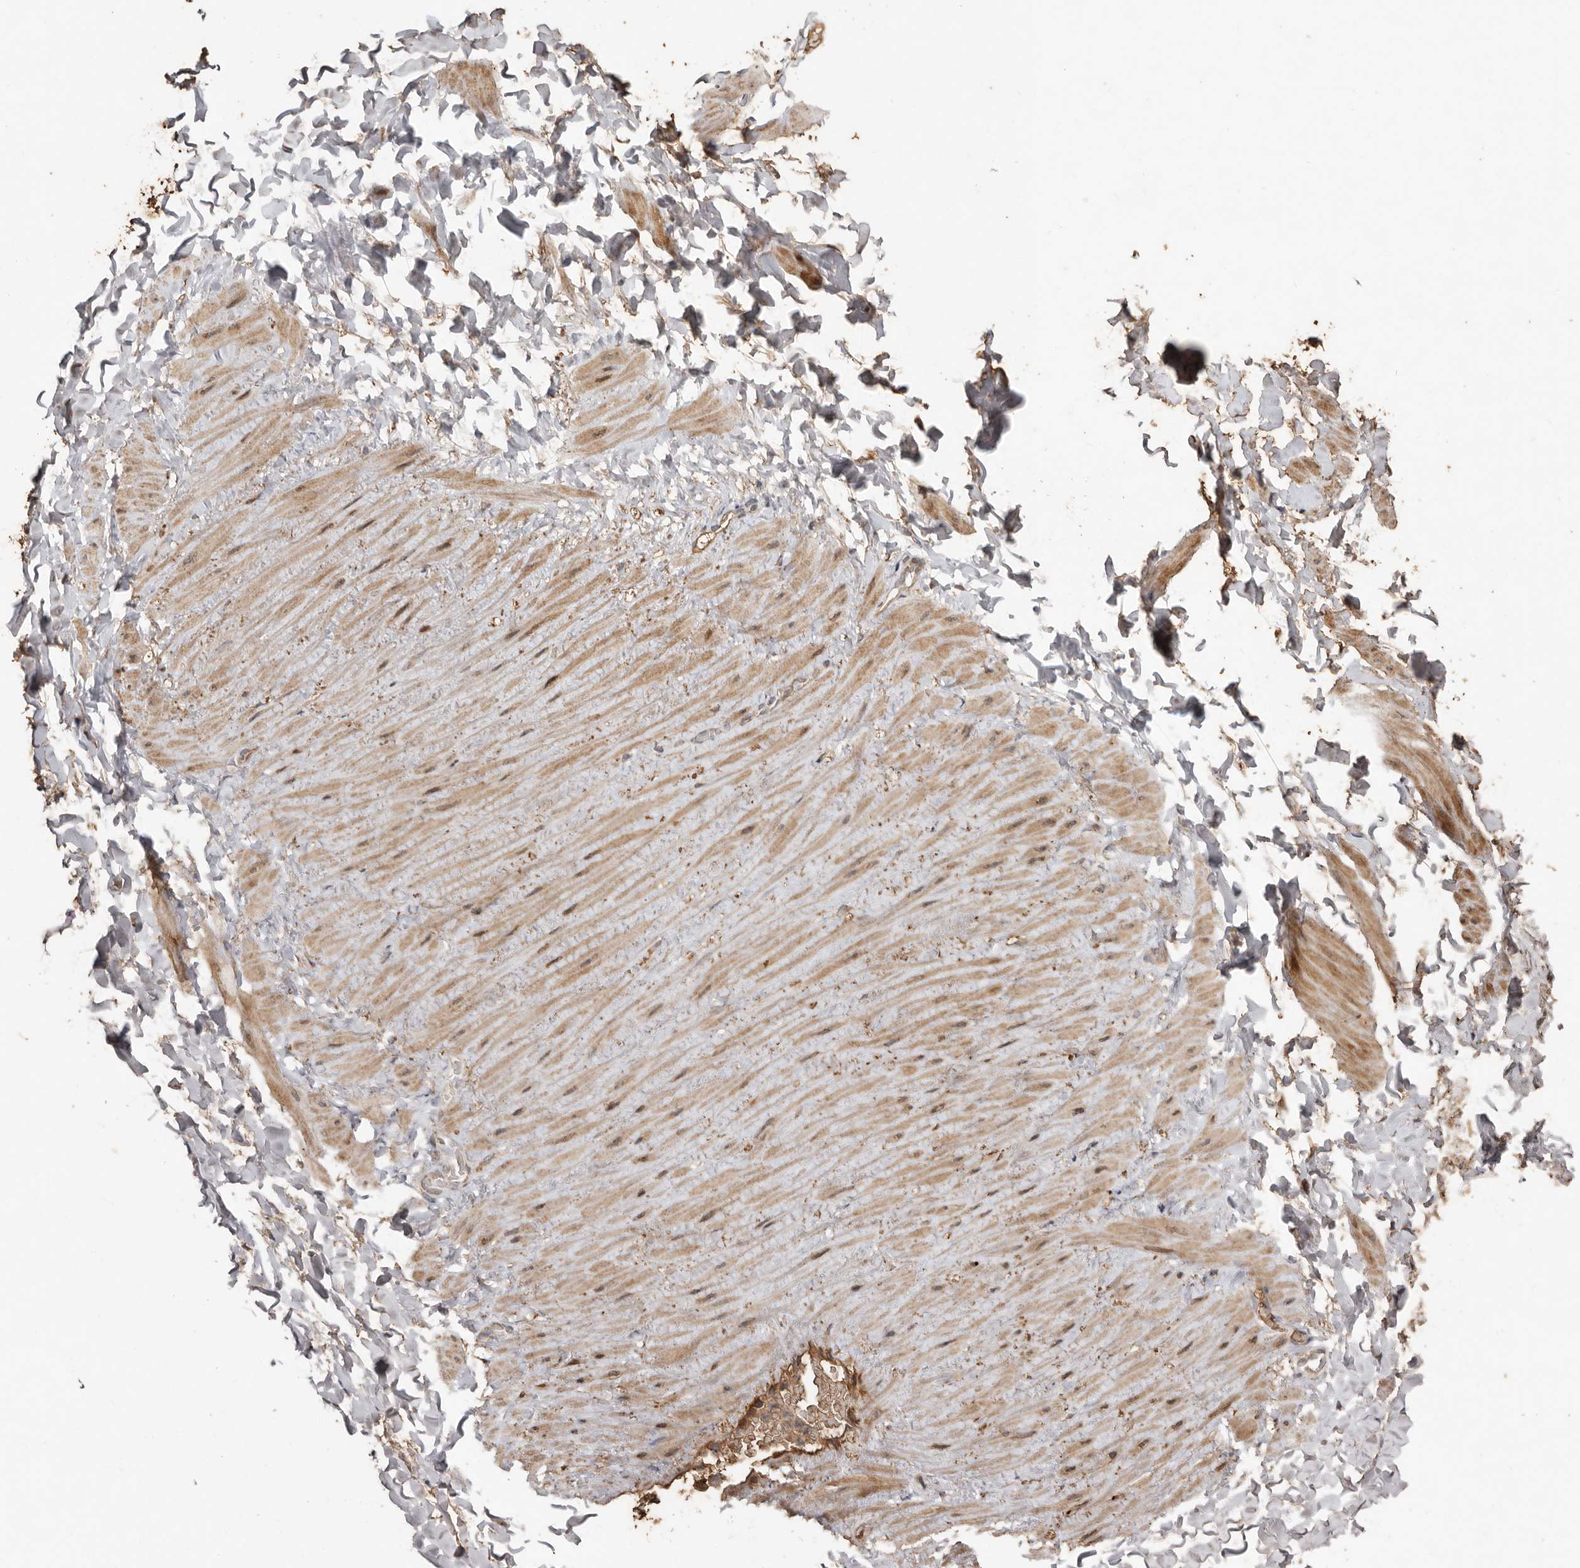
{"staining": {"intensity": "strong", "quantity": ">75%", "location": "cytoplasmic/membranous"}, "tissue": "adipose tissue", "cell_type": "Adipocytes", "image_type": "normal", "snomed": [{"axis": "morphology", "description": "Normal tissue, NOS"}, {"axis": "topography", "description": "Adipose tissue"}, {"axis": "topography", "description": "Vascular tissue"}, {"axis": "topography", "description": "Peripheral nerve tissue"}], "caption": "Adipose tissue was stained to show a protein in brown. There is high levels of strong cytoplasmic/membranous staining in approximately >75% of adipocytes. The staining is performed using DAB (3,3'-diaminobenzidine) brown chromogen to label protein expression. The nuclei are counter-stained blue using hematoxylin.", "gene": "RANBP17", "patient": {"sex": "male", "age": 25}}